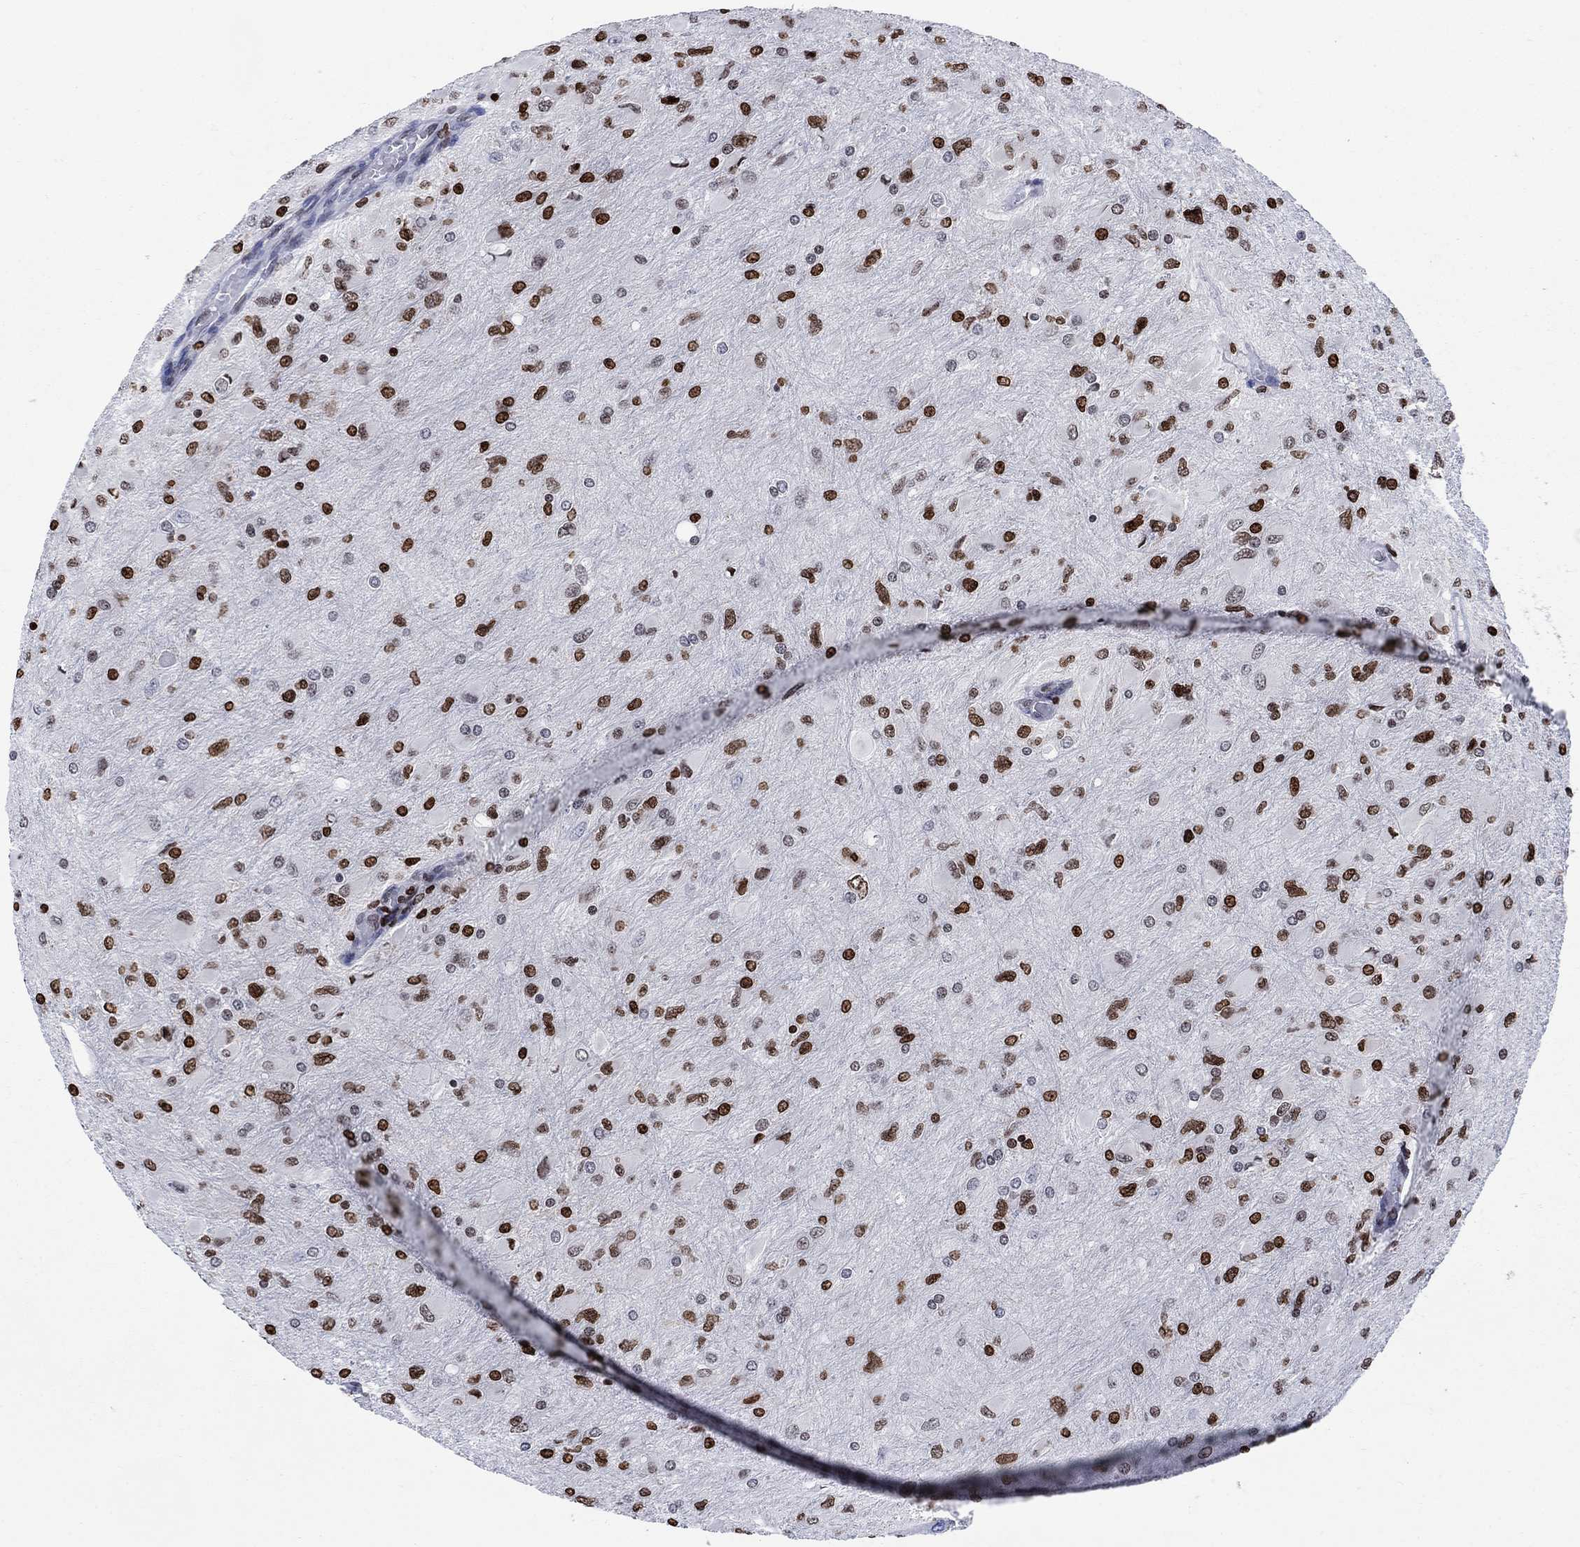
{"staining": {"intensity": "strong", "quantity": "25%-75%", "location": "nuclear"}, "tissue": "glioma", "cell_type": "Tumor cells", "image_type": "cancer", "snomed": [{"axis": "morphology", "description": "Glioma, malignant, High grade"}, {"axis": "topography", "description": "Cerebral cortex"}], "caption": "The histopathology image reveals immunohistochemical staining of glioma. There is strong nuclear expression is appreciated in approximately 25%-75% of tumor cells.", "gene": "HMGA1", "patient": {"sex": "female", "age": 36}}